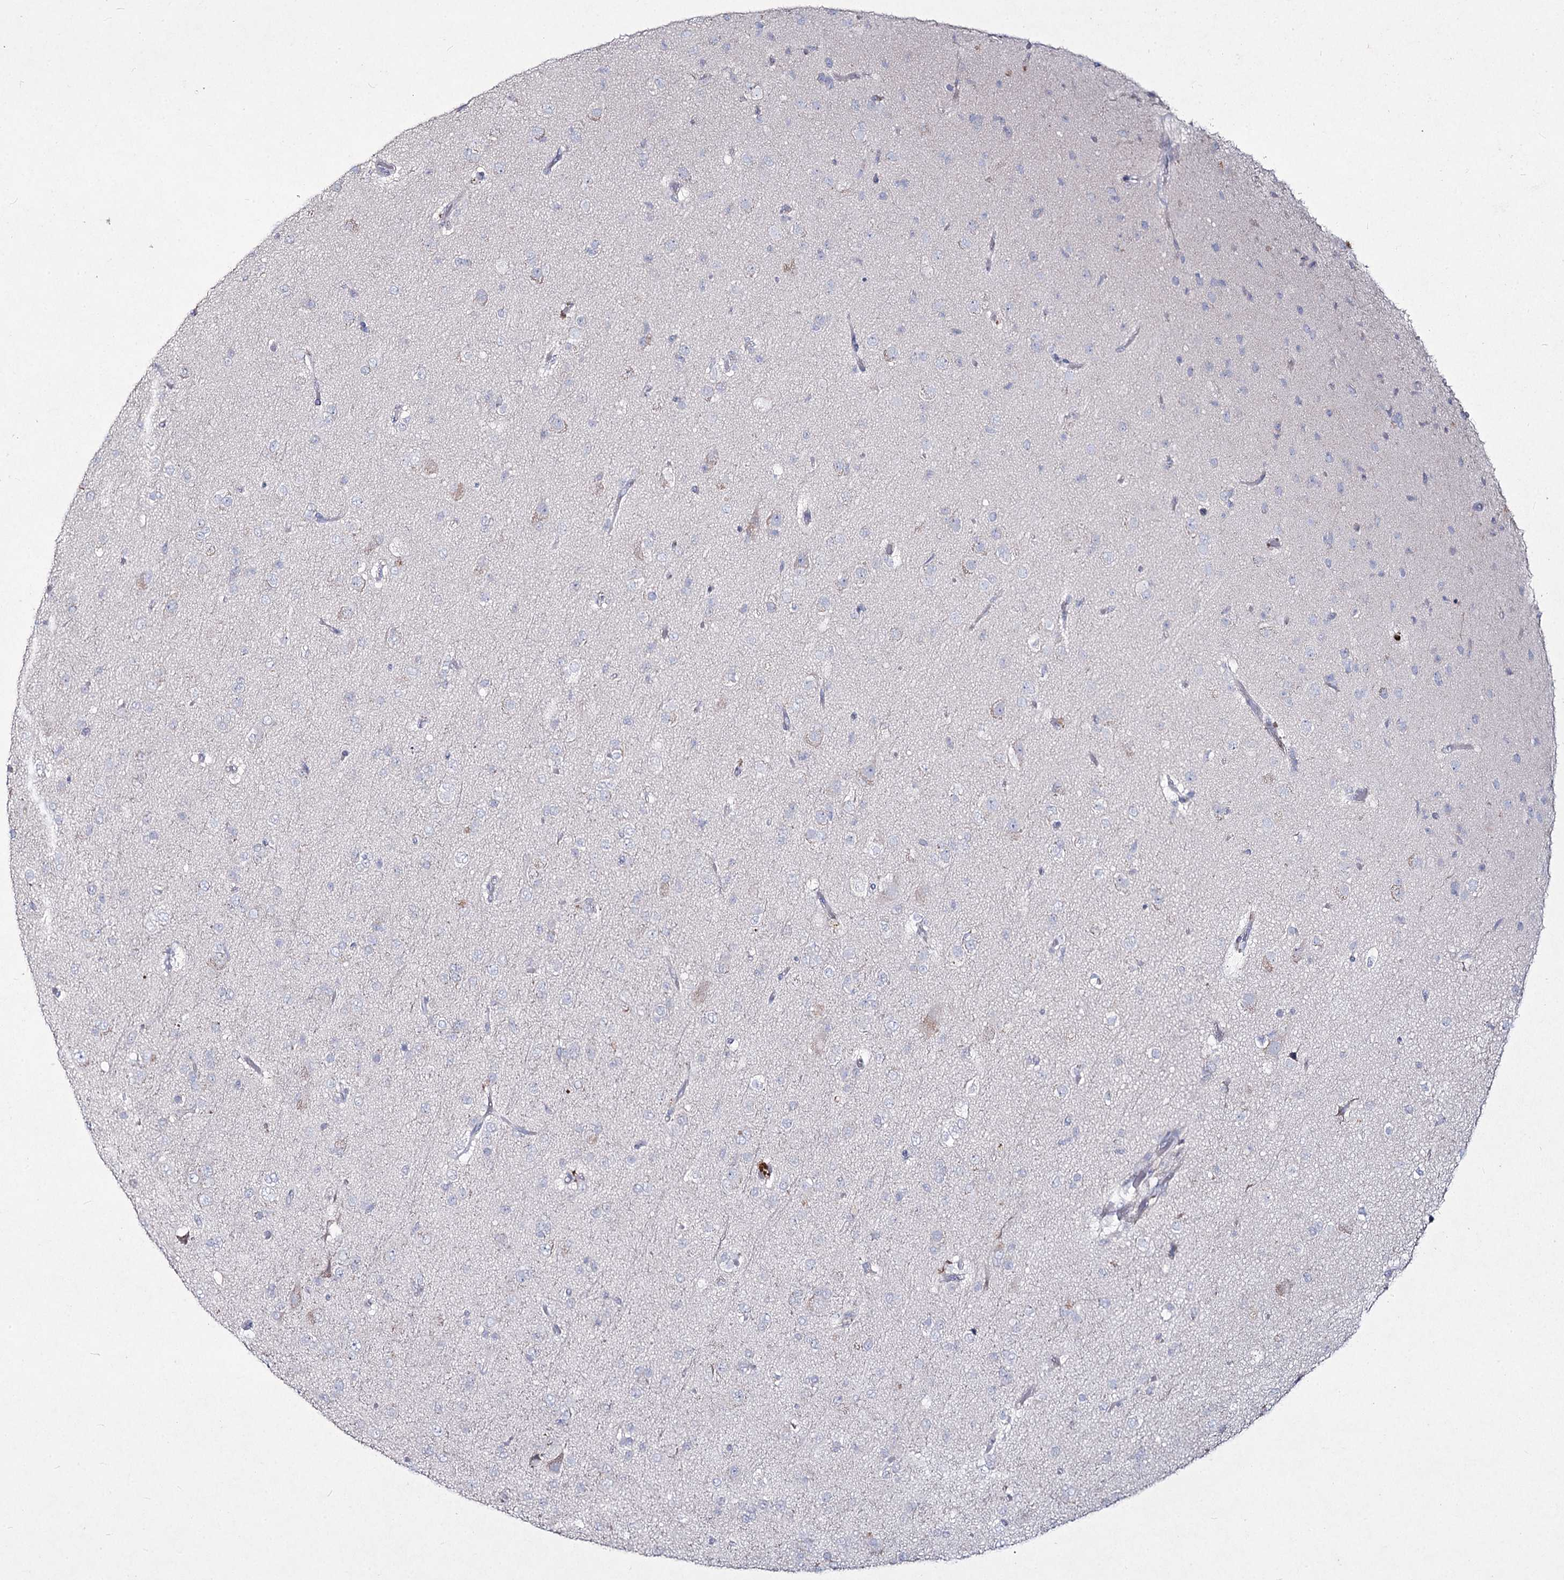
{"staining": {"intensity": "negative", "quantity": "none", "location": "none"}, "tissue": "glioma", "cell_type": "Tumor cells", "image_type": "cancer", "snomed": [{"axis": "morphology", "description": "Glioma, malignant, Low grade"}, {"axis": "topography", "description": "Brain"}], "caption": "Tumor cells are negative for protein expression in human glioma.", "gene": "NIPAL4", "patient": {"sex": "male", "age": 65}}